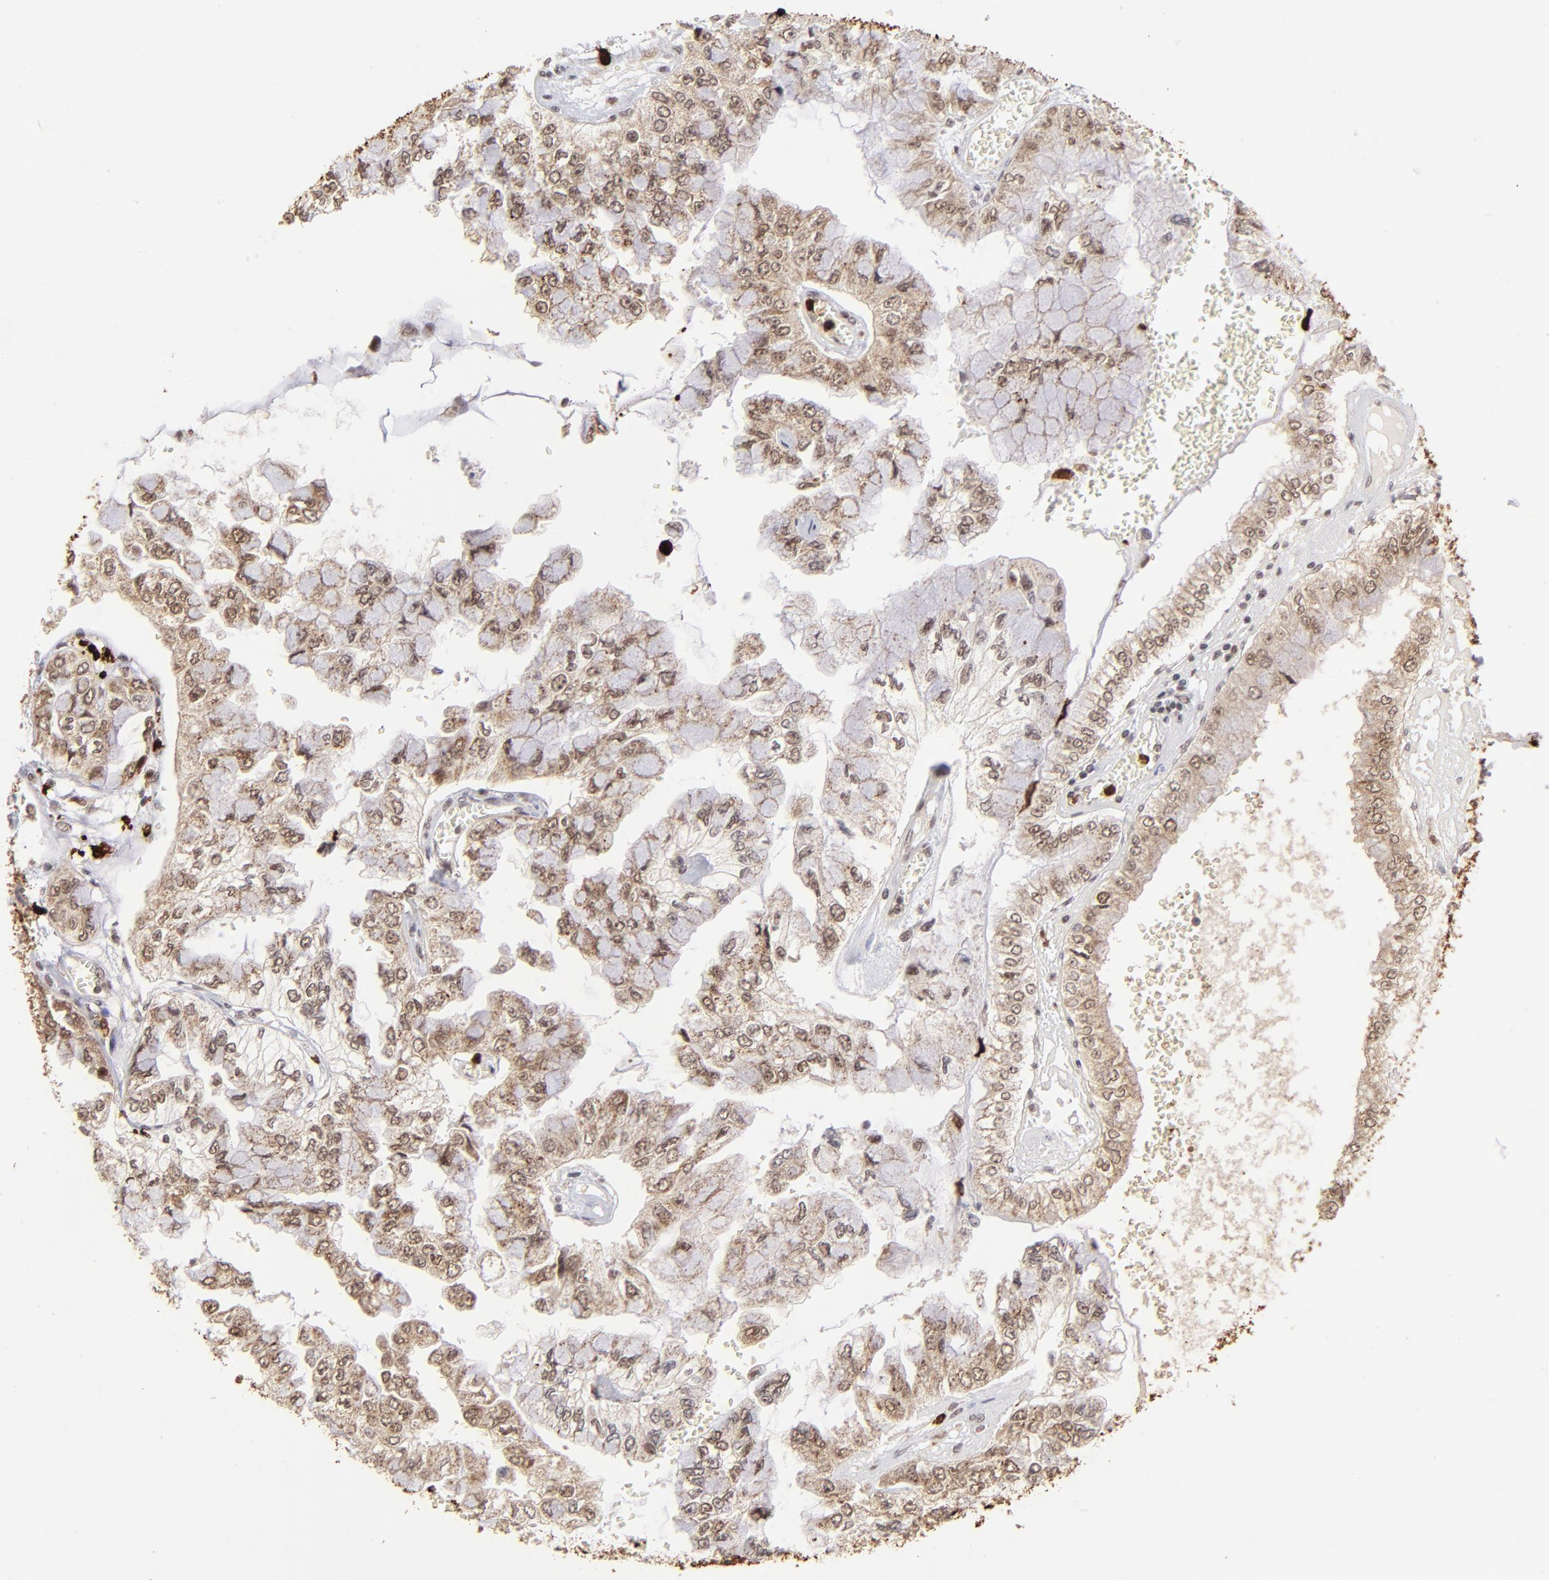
{"staining": {"intensity": "moderate", "quantity": ">75%", "location": "cytoplasmic/membranous,nuclear"}, "tissue": "liver cancer", "cell_type": "Tumor cells", "image_type": "cancer", "snomed": [{"axis": "morphology", "description": "Cholangiocarcinoma"}, {"axis": "topography", "description": "Liver"}], "caption": "The photomicrograph displays staining of liver cholangiocarcinoma, revealing moderate cytoplasmic/membranous and nuclear protein staining (brown color) within tumor cells.", "gene": "ZFX", "patient": {"sex": "female", "age": 79}}